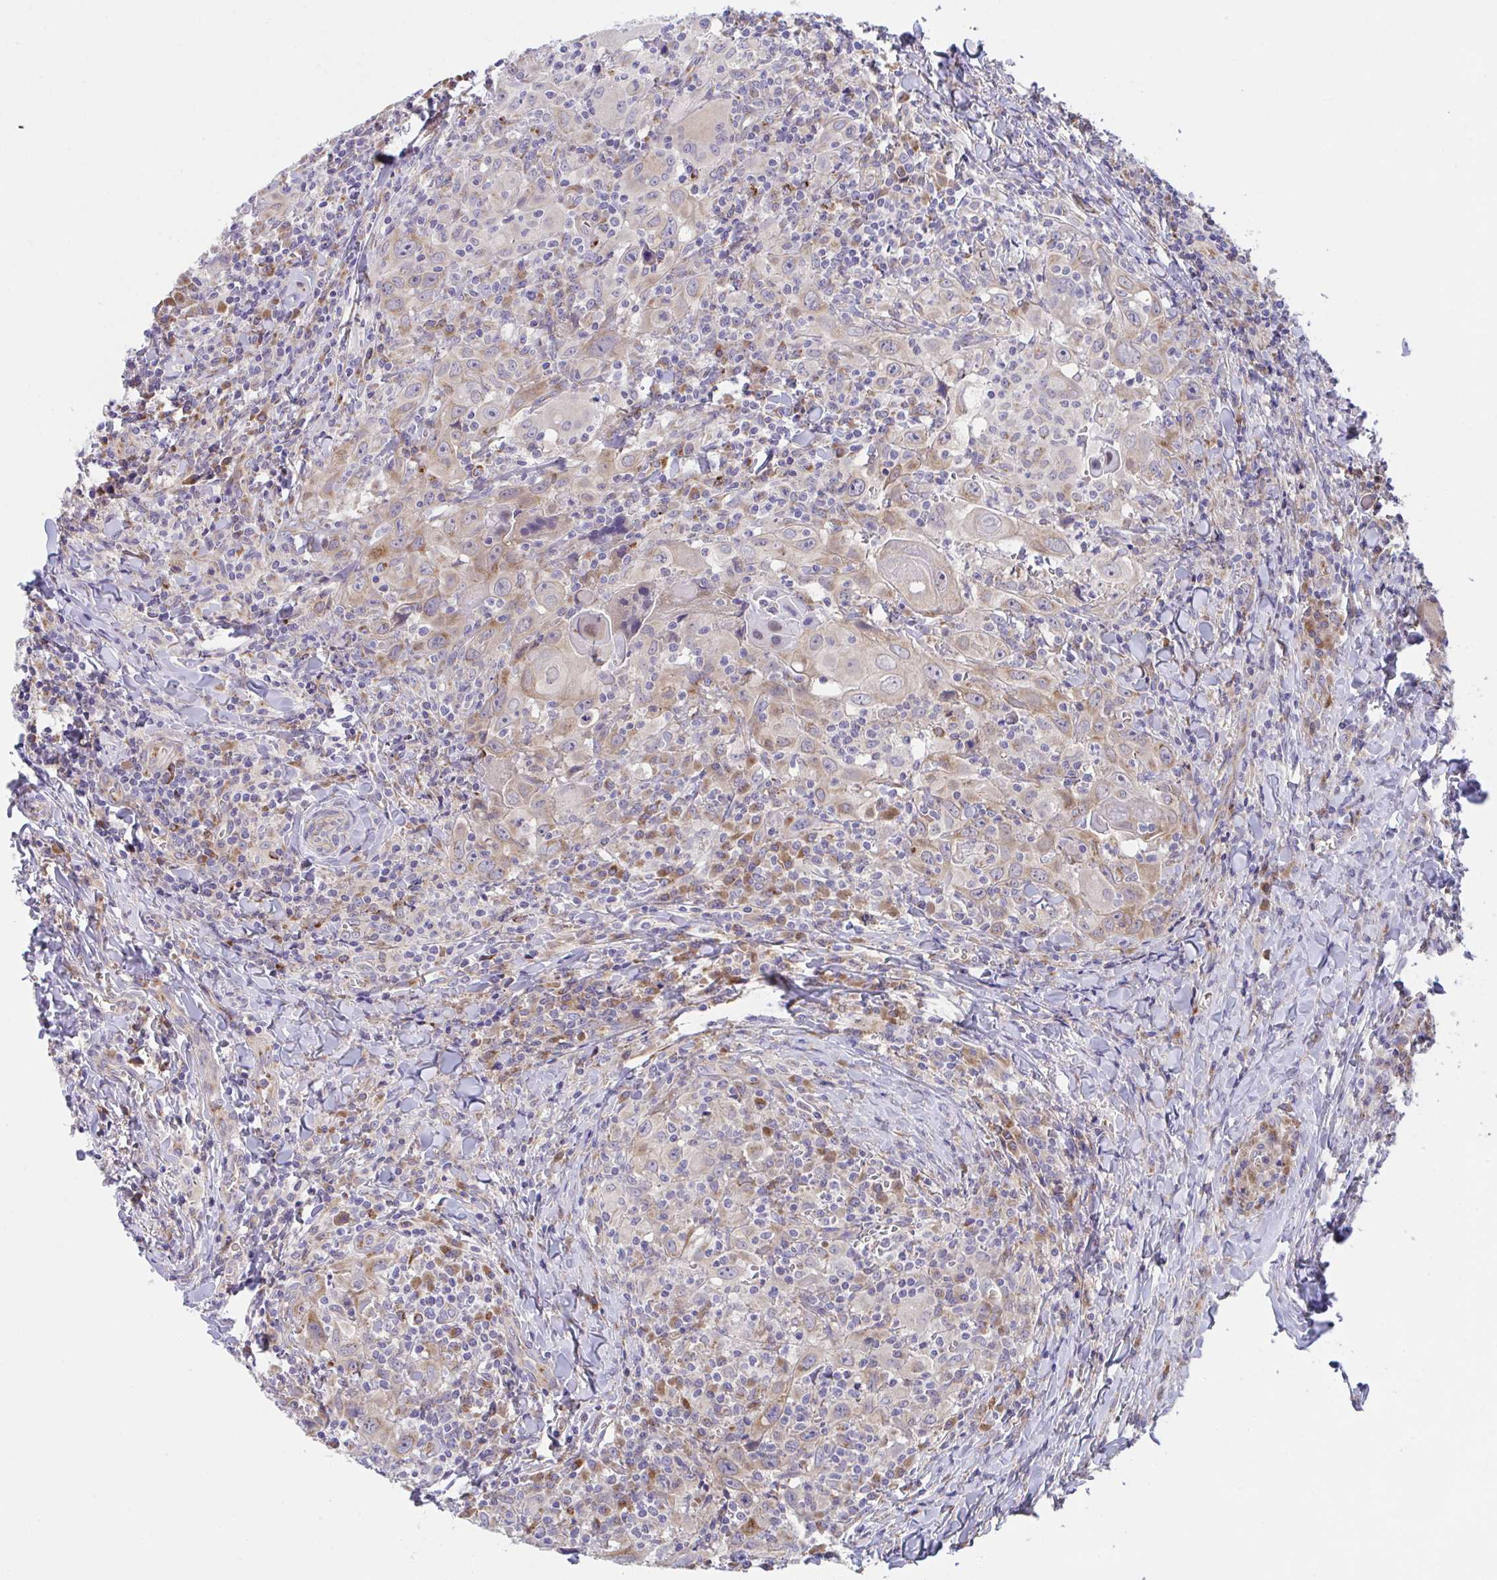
{"staining": {"intensity": "weak", "quantity": "<25%", "location": "cytoplasmic/membranous"}, "tissue": "head and neck cancer", "cell_type": "Tumor cells", "image_type": "cancer", "snomed": [{"axis": "morphology", "description": "Squamous cell carcinoma, NOS"}, {"axis": "topography", "description": "Head-Neck"}], "caption": "This is an immunohistochemistry photomicrograph of head and neck squamous cell carcinoma. There is no positivity in tumor cells.", "gene": "MIA3", "patient": {"sex": "female", "age": 95}}